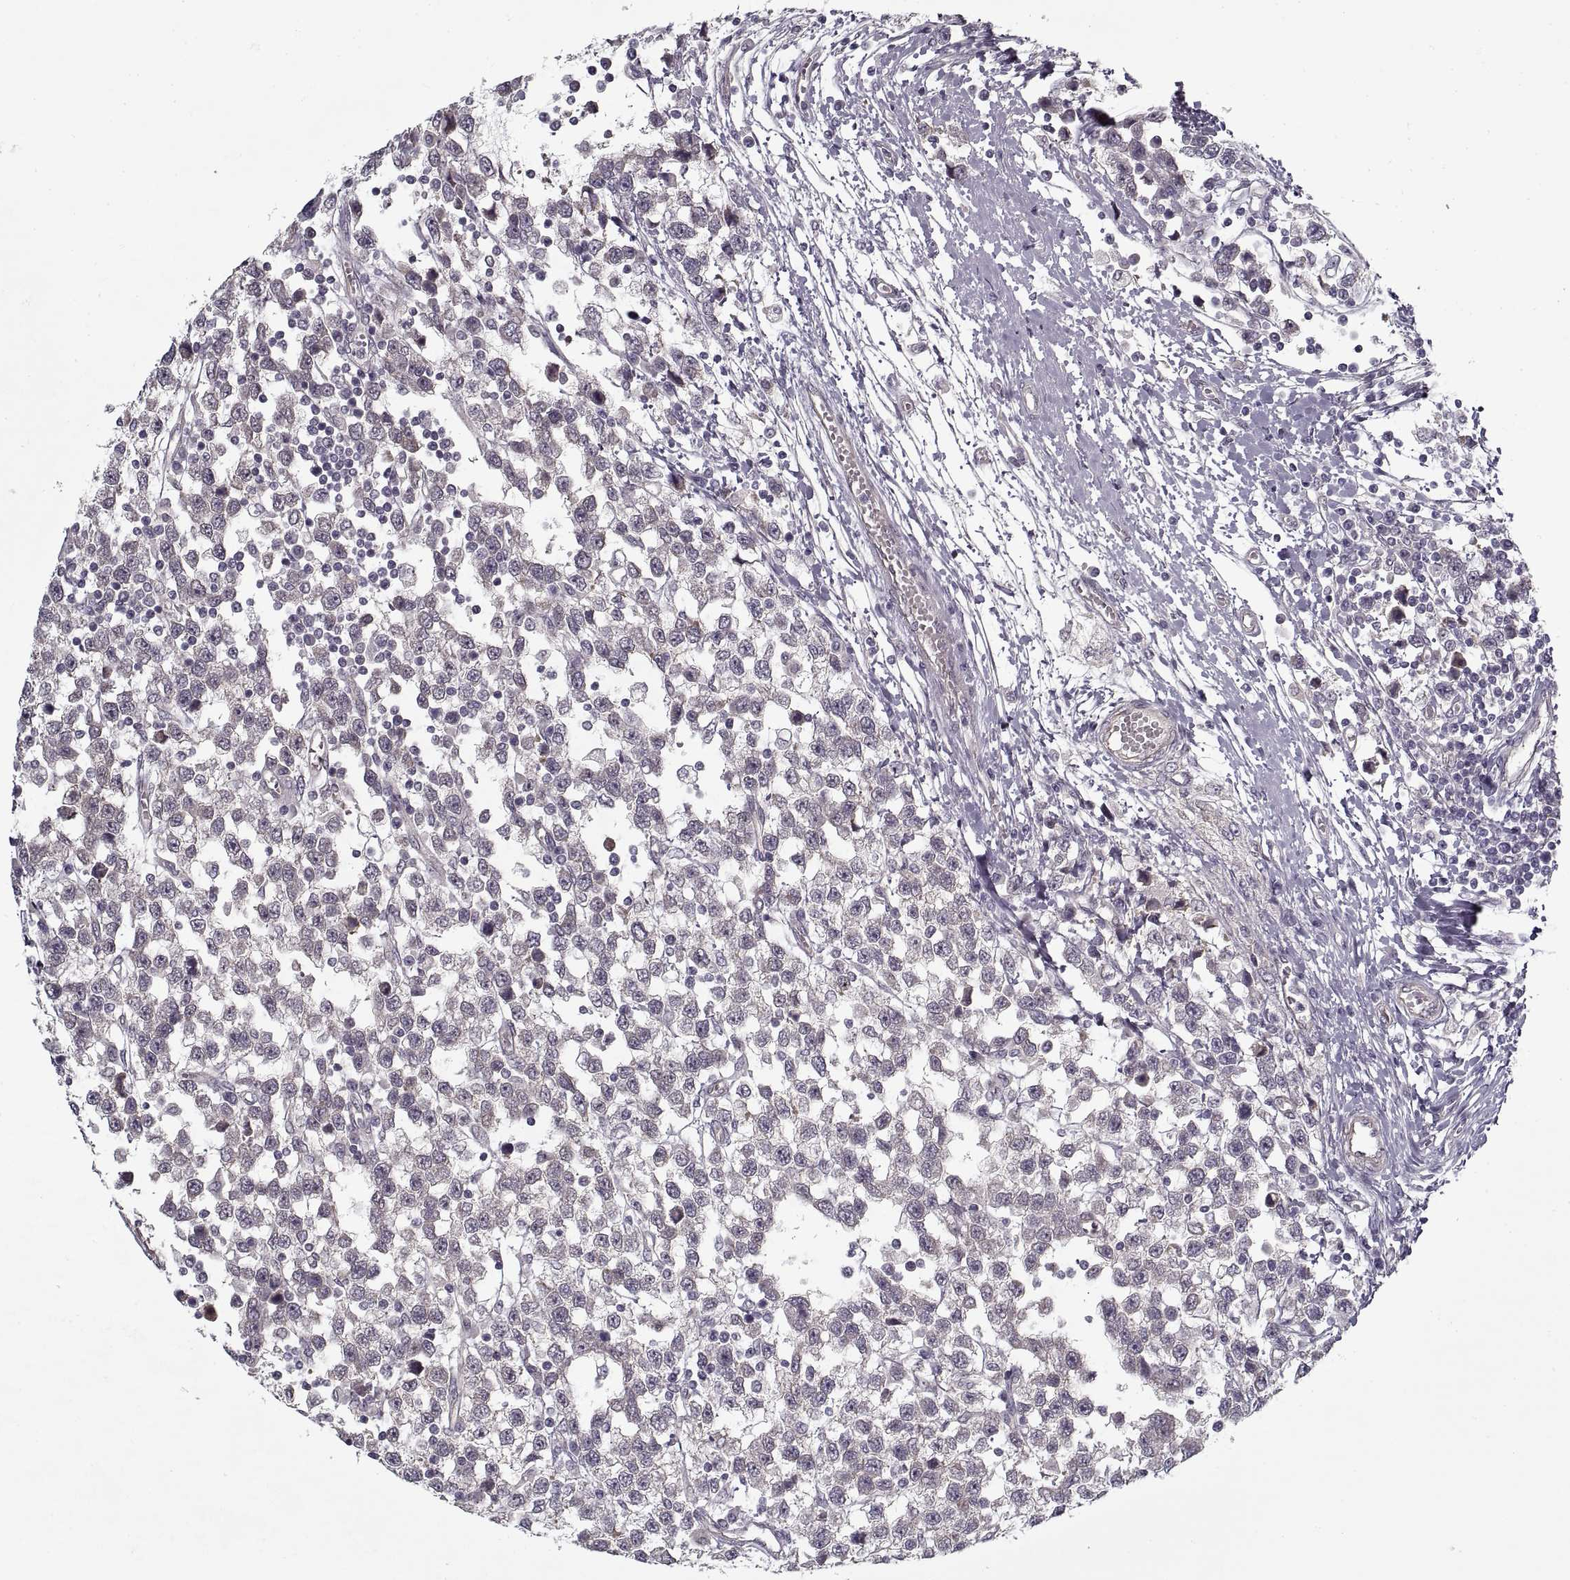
{"staining": {"intensity": "negative", "quantity": "none", "location": "none"}, "tissue": "testis cancer", "cell_type": "Tumor cells", "image_type": "cancer", "snomed": [{"axis": "morphology", "description": "Seminoma, NOS"}, {"axis": "topography", "description": "Testis"}], "caption": "Immunohistochemistry photomicrograph of neoplastic tissue: human seminoma (testis) stained with DAB (3,3'-diaminobenzidine) demonstrates no significant protein staining in tumor cells.", "gene": "LAMB2", "patient": {"sex": "male", "age": 34}}